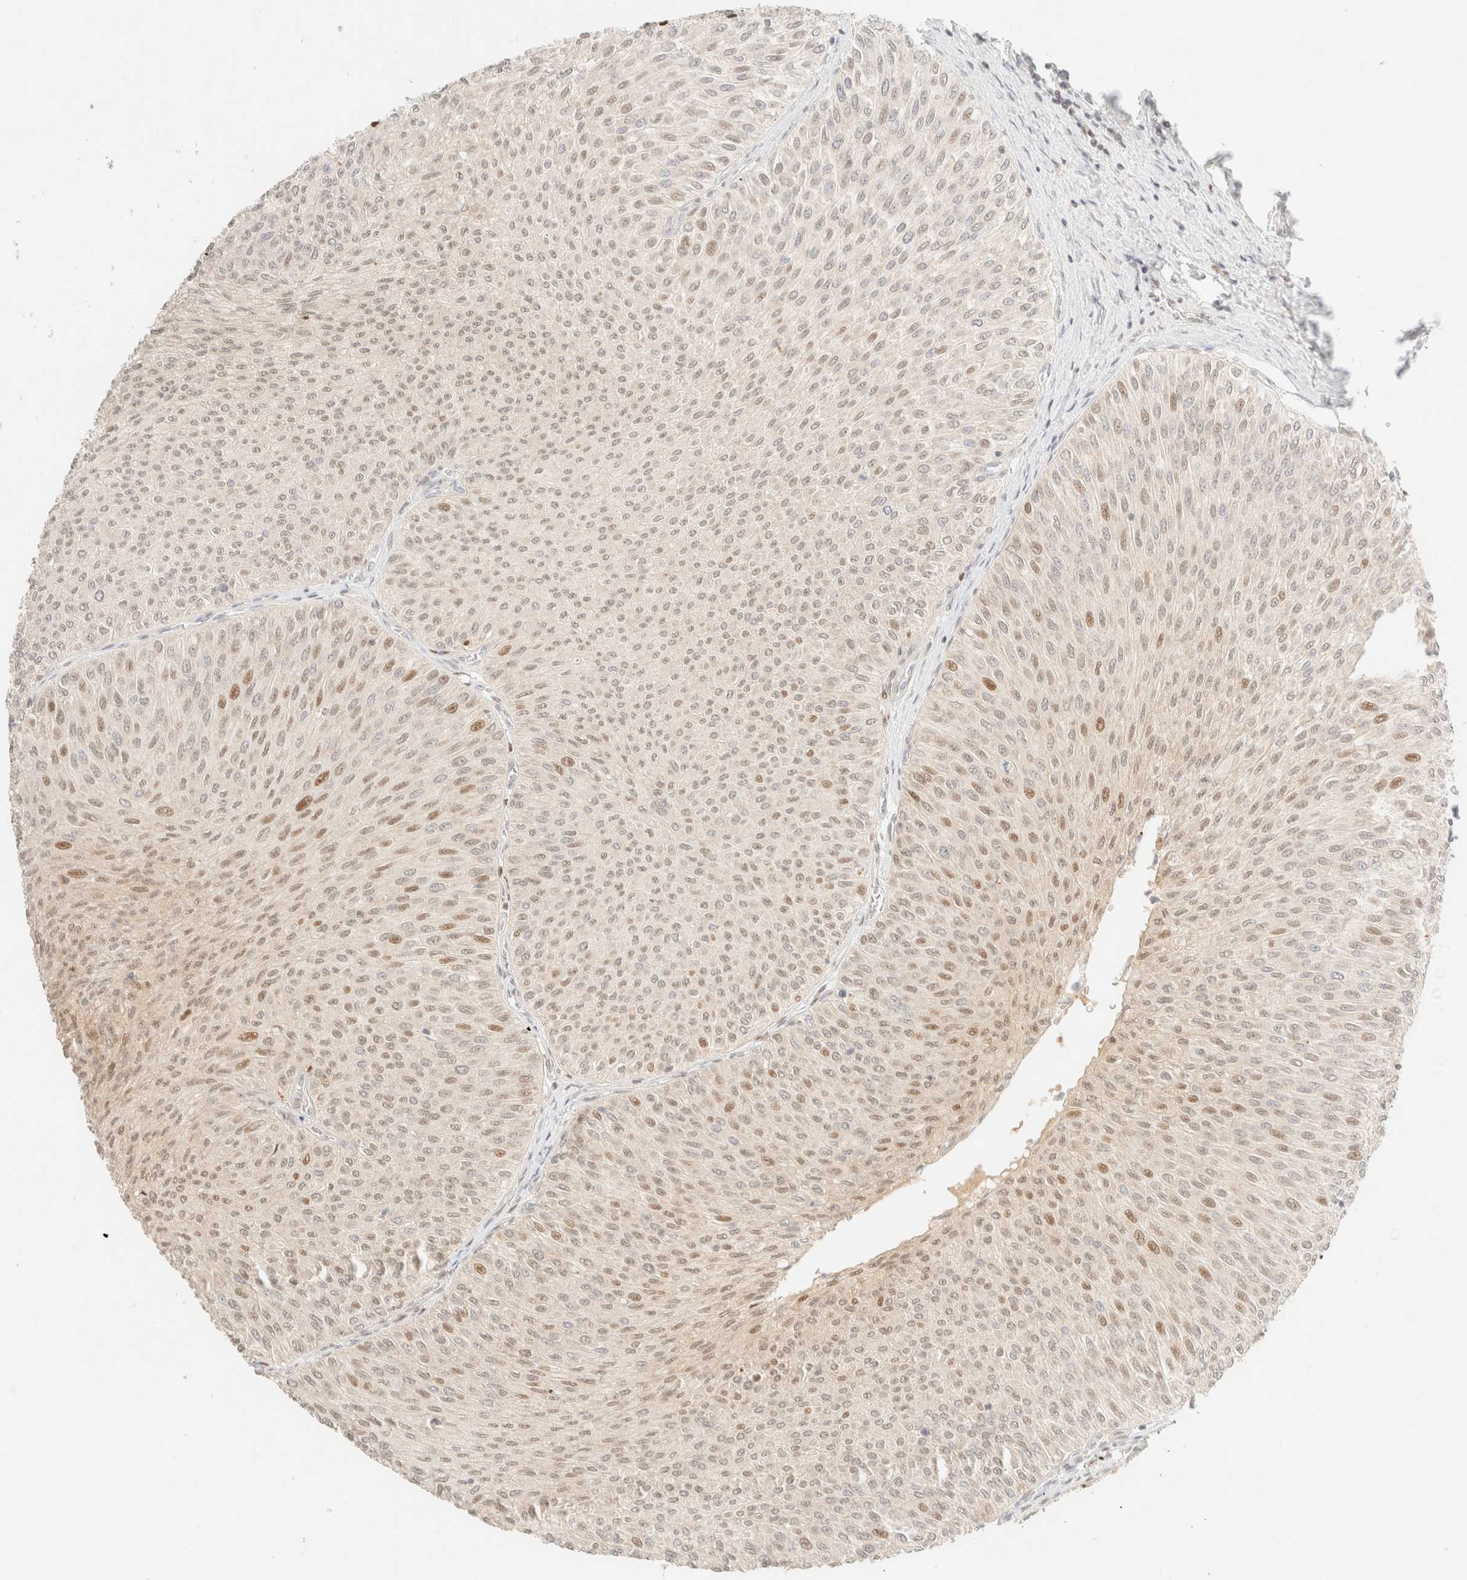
{"staining": {"intensity": "moderate", "quantity": "25%-75%", "location": "nuclear"}, "tissue": "urothelial cancer", "cell_type": "Tumor cells", "image_type": "cancer", "snomed": [{"axis": "morphology", "description": "Urothelial carcinoma, Low grade"}, {"axis": "topography", "description": "Urinary bladder"}], "caption": "An IHC micrograph of tumor tissue is shown. Protein staining in brown shows moderate nuclear positivity in urothelial carcinoma (low-grade) within tumor cells.", "gene": "TSR1", "patient": {"sex": "male", "age": 78}}